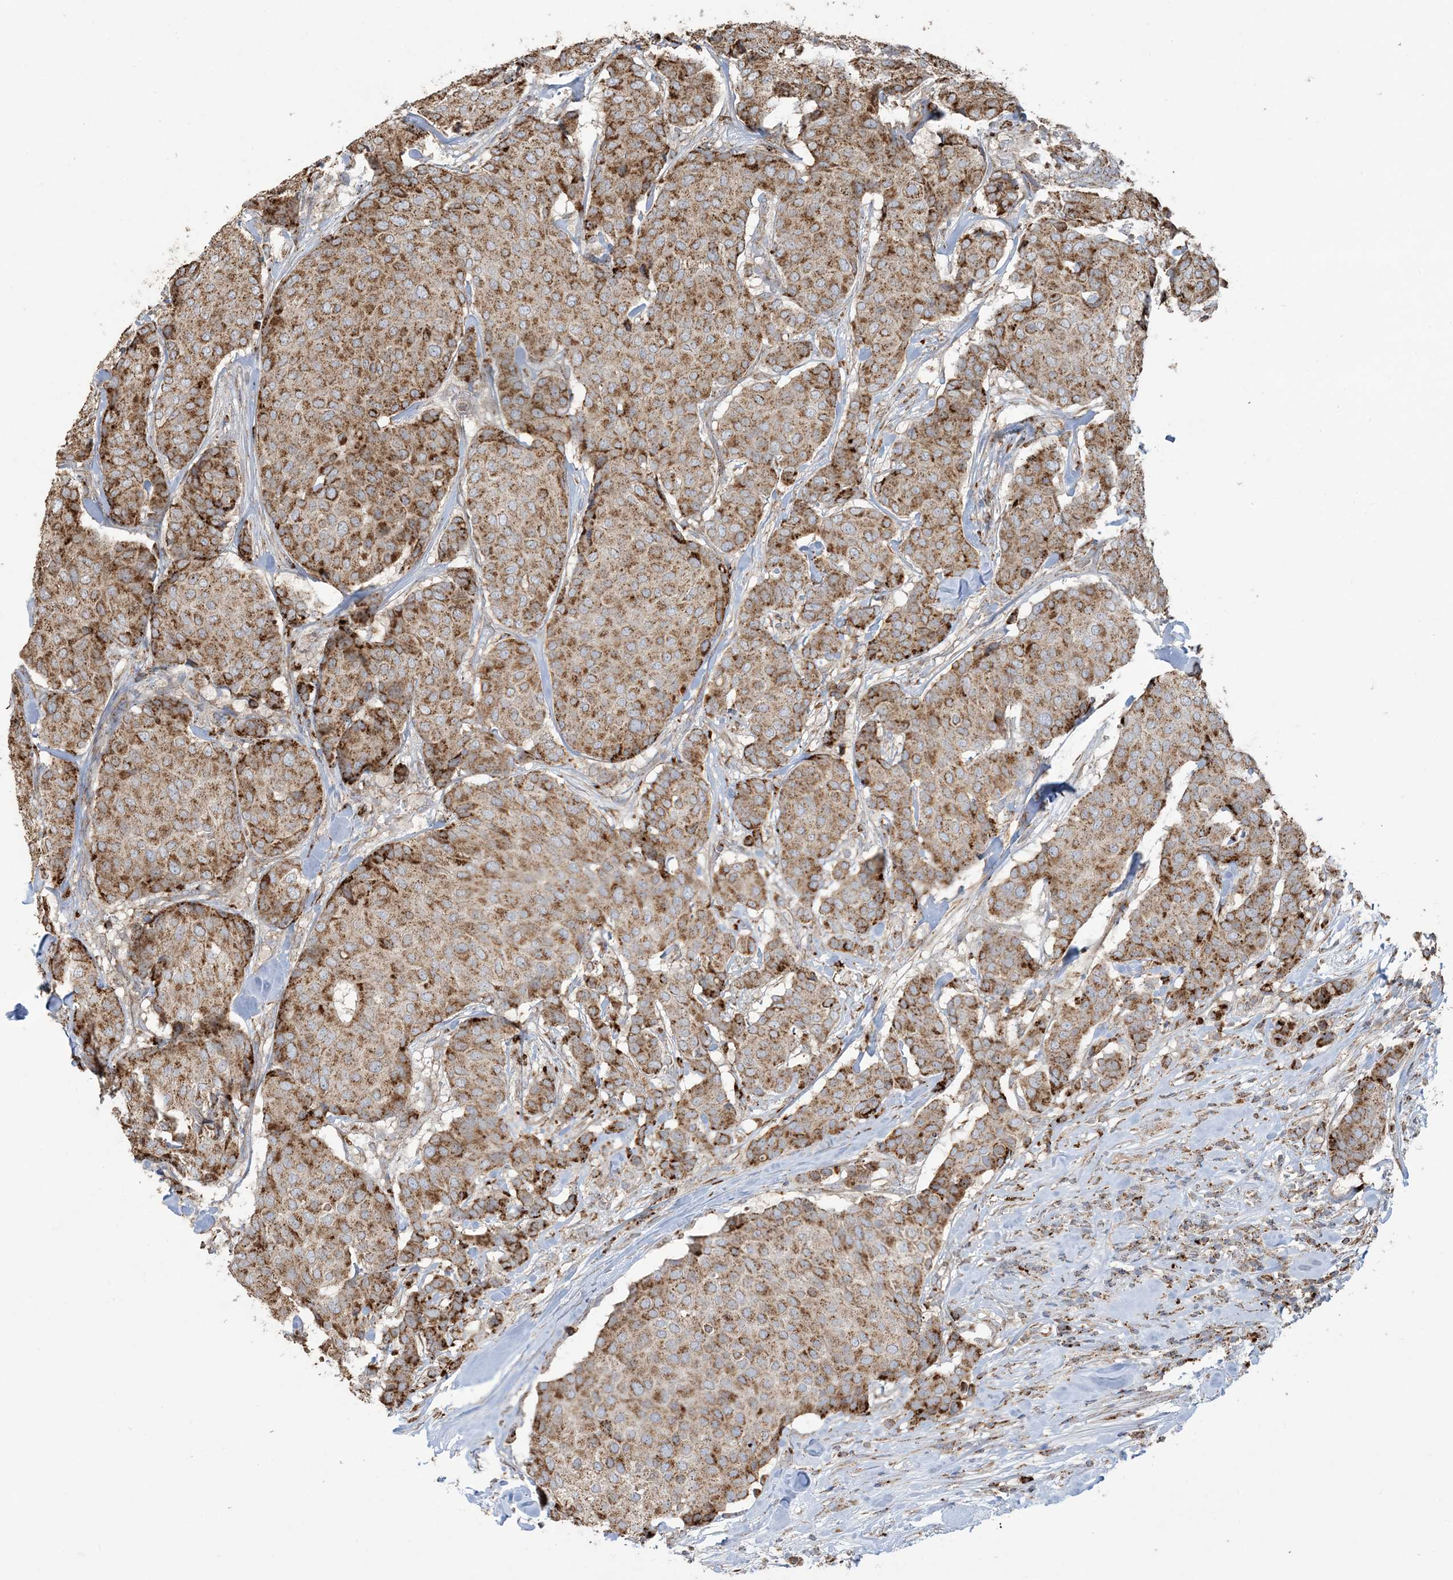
{"staining": {"intensity": "moderate", "quantity": ">75%", "location": "cytoplasmic/membranous"}, "tissue": "breast cancer", "cell_type": "Tumor cells", "image_type": "cancer", "snomed": [{"axis": "morphology", "description": "Duct carcinoma"}, {"axis": "topography", "description": "Breast"}], "caption": "About >75% of tumor cells in breast cancer exhibit moderate cytoplasmic/membranous protein staining as visualized by brown immunohistochemical staining.", "gene": "AGA", "patient": {"sex": "female", "age": 75}}